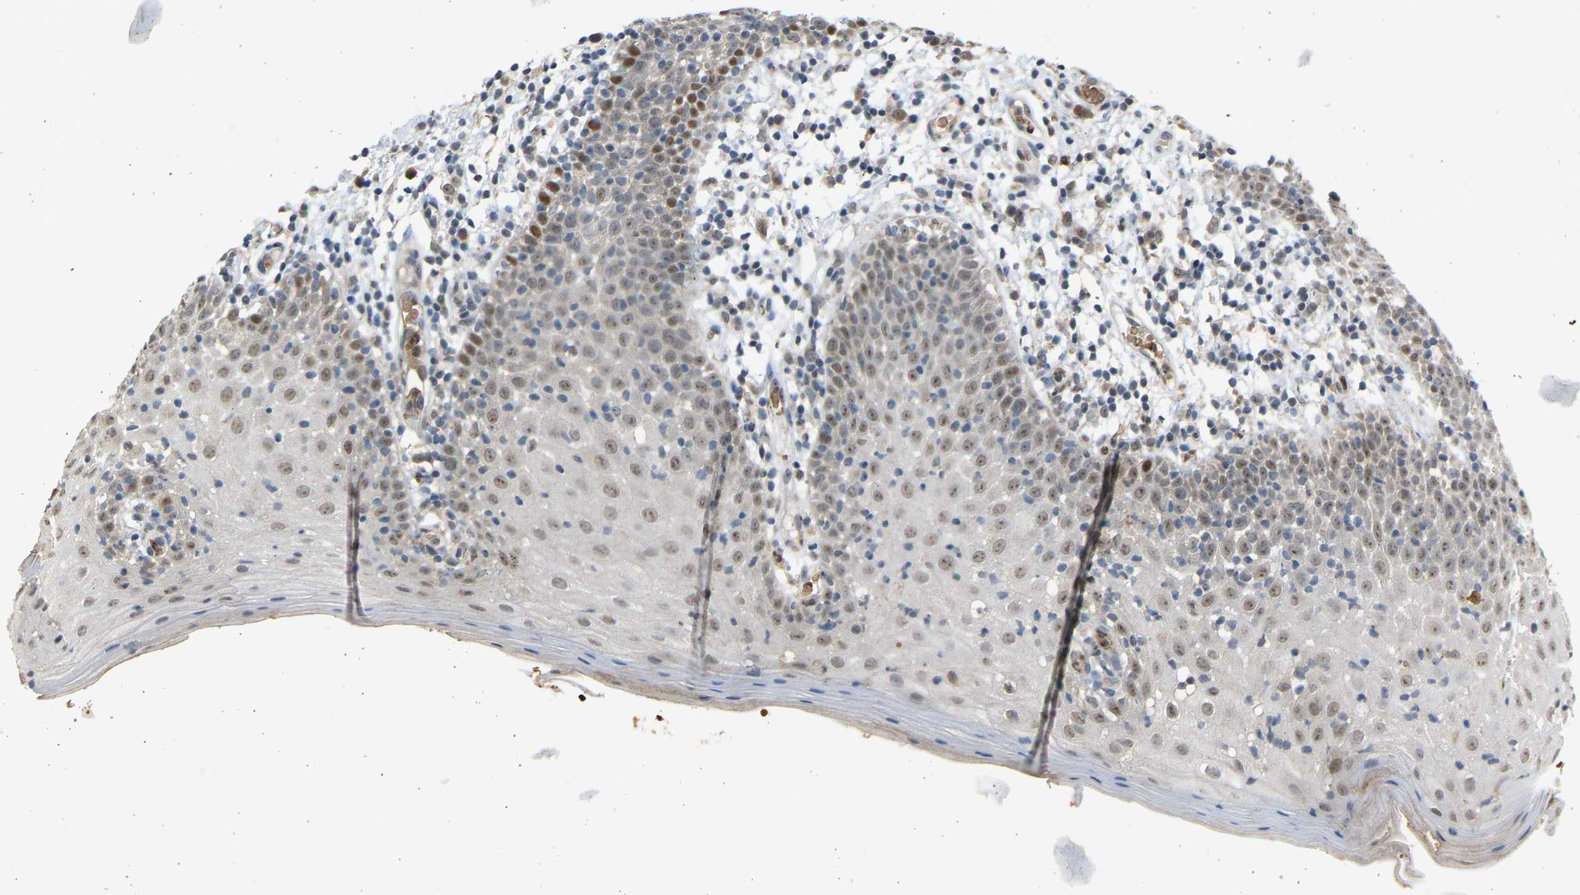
{"staining": {"intensity": "moderate", "quantity": ">75%", "location": "nuclear"}, "tissue": "oral mucosa", "cell_type": "Squamous epithelial cells", "image_type": "normal", "snomed": [{"axis": "morphology", "description": "Normal tissue, NOS"}, {"axis": "morphology", "description": "Squamous cell carcinoma, NOS"}, {"axis": "topography", "description": "Skeletal muscle"}, {"axis": "topography", "description": "Oral tissue"}], "caption": "Oral mucosa stained with immunohistochemistry reveals moderate nuclear expression in about >75% of squamous epithelial cells. The protein is stained brown, and the nuclei are stained in blue (DAB IHC with brightfield microscopy, high magnification).", "gene": "BIRC2", "patient": {"sex": "male", "age": 71}}